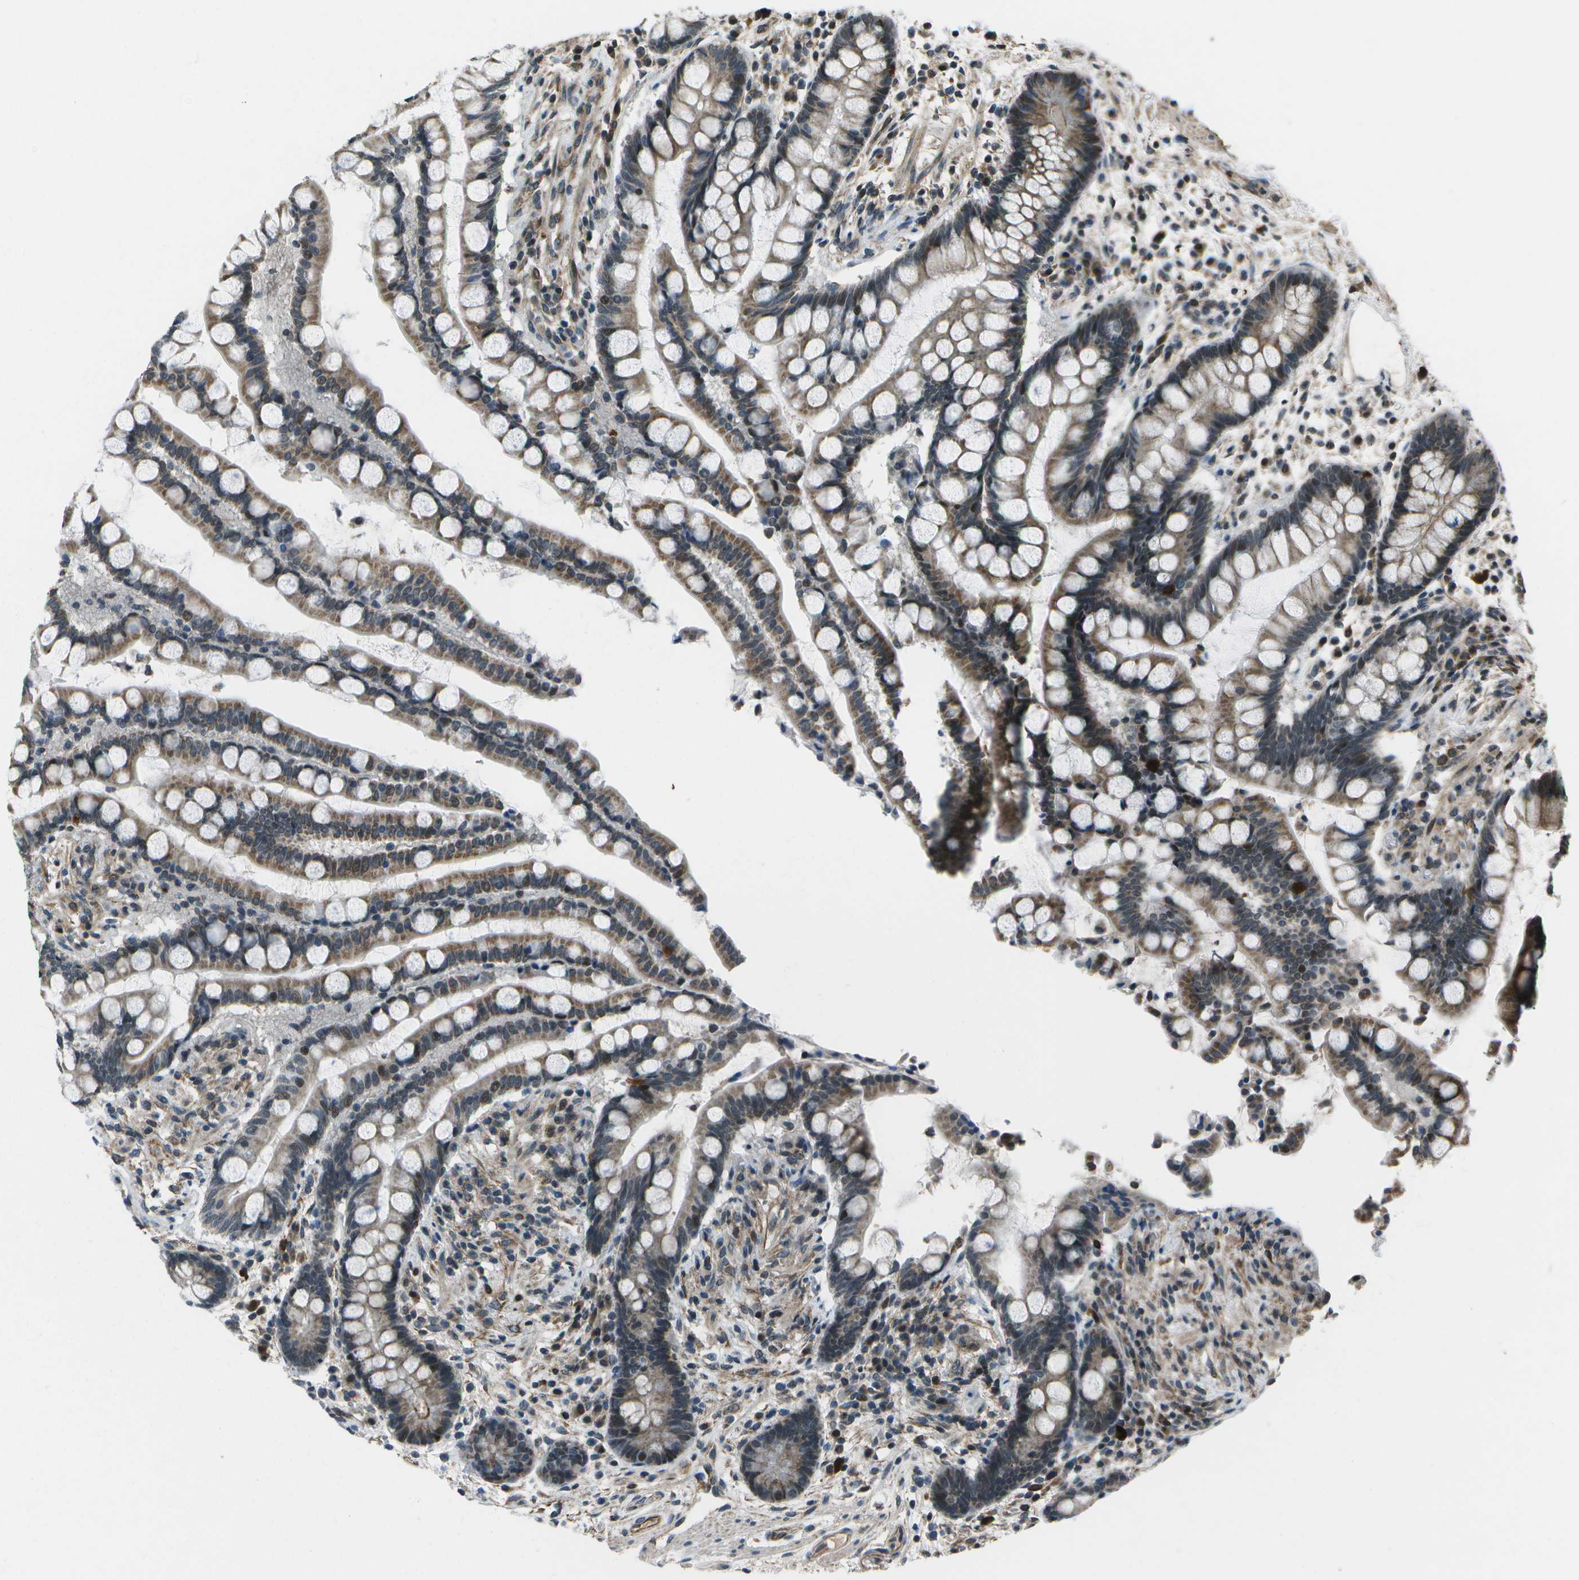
{"staining": {"intensity": "moderate", "quantity": ">75%", "location": "cytoplasmic/membranous"}, "tissue": "colon", "cell_type": "Endothelial cells", "image_type": "normal", "snomed": [{"axis": "morphology", "description": "Normal tissue, NOS"}, {"axis": "topography", "description": "Colon"}], "caption": "Brown immunohistochemical staining in normal human colon displays moderate cytoplasmic/membranous expression in approximately >75% of endothelial cells.", "gene": "EIF2AK1", "patient": {"sex": "male", "age": 73}}